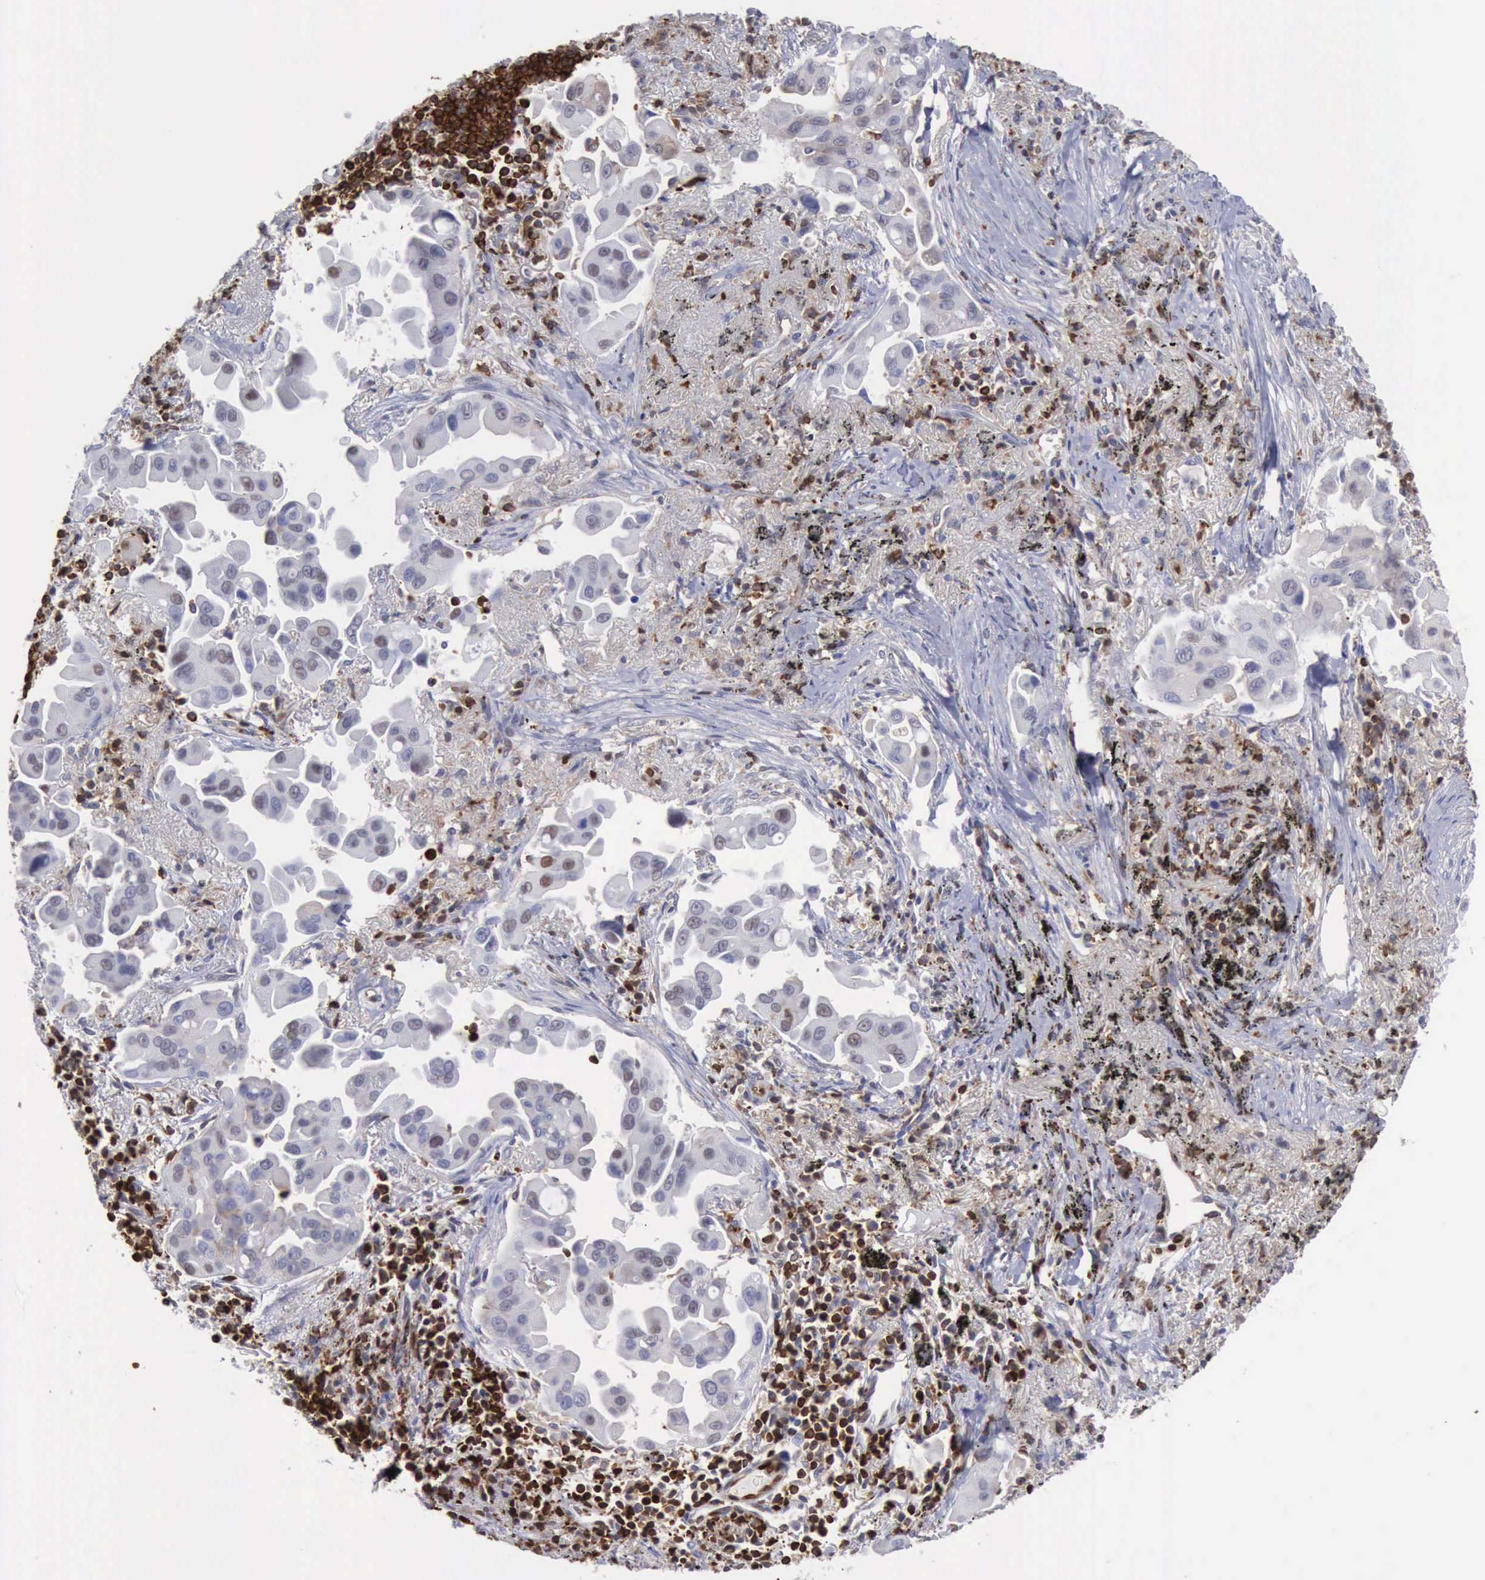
{"staining": {"intensity": "negative", "quantity": "none", "location": "none"}, "tissue": "lung cancer", "cell_type": "Tumor cells", "image_type": "cancer", "snomed": [{"axis": "morphology", "description": "Adenocarcinoma, NOS"}, {"axis": "topography", "description": "Lung"}], "caption": "Image shows no protein positivity in tumor cells of lung adenocarcinoma tissue.", "gene": "PDCD4", "patient": {"sex": "male", "age": 68}}